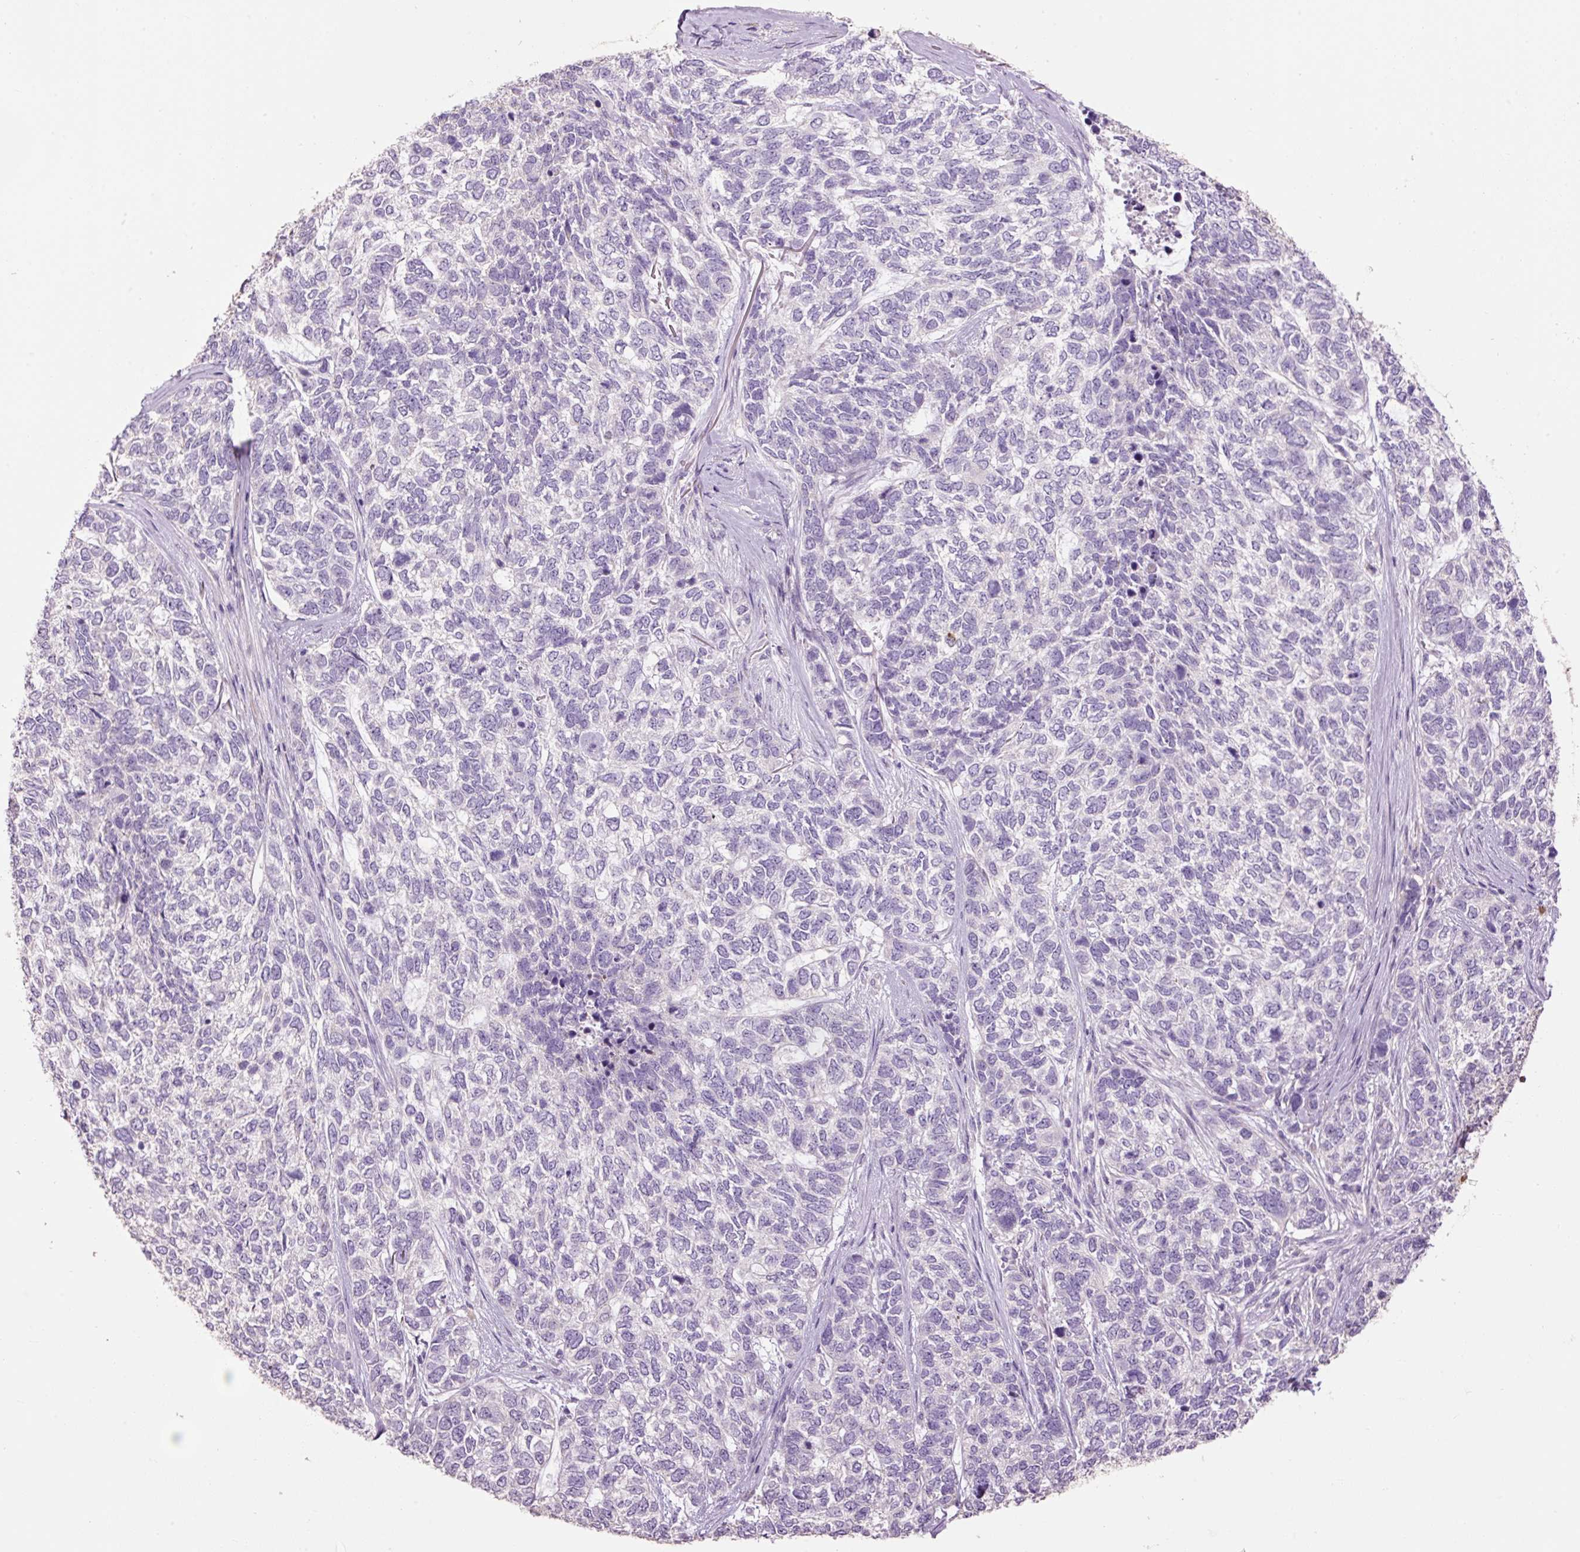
{"staining": {"intensity": "negative", "quantity": "none", "location": "none"}, "tissue": "skin cancer", "cell_type": "Tumor cells", "image_type": "cancer", "snomed": [{"axis": "morphology", "description": "Basal cell carcinoma"}, {"axis": "topography", "description": "Skin"}], "caption": "Immunohistochemistry histopathology image of neoplastic tissue: skin cancer stained with DAB exhibits no significant protein staining in tumor cells.", "gene": "HAX1", "patient": {"sex": "female", "age": 65}}